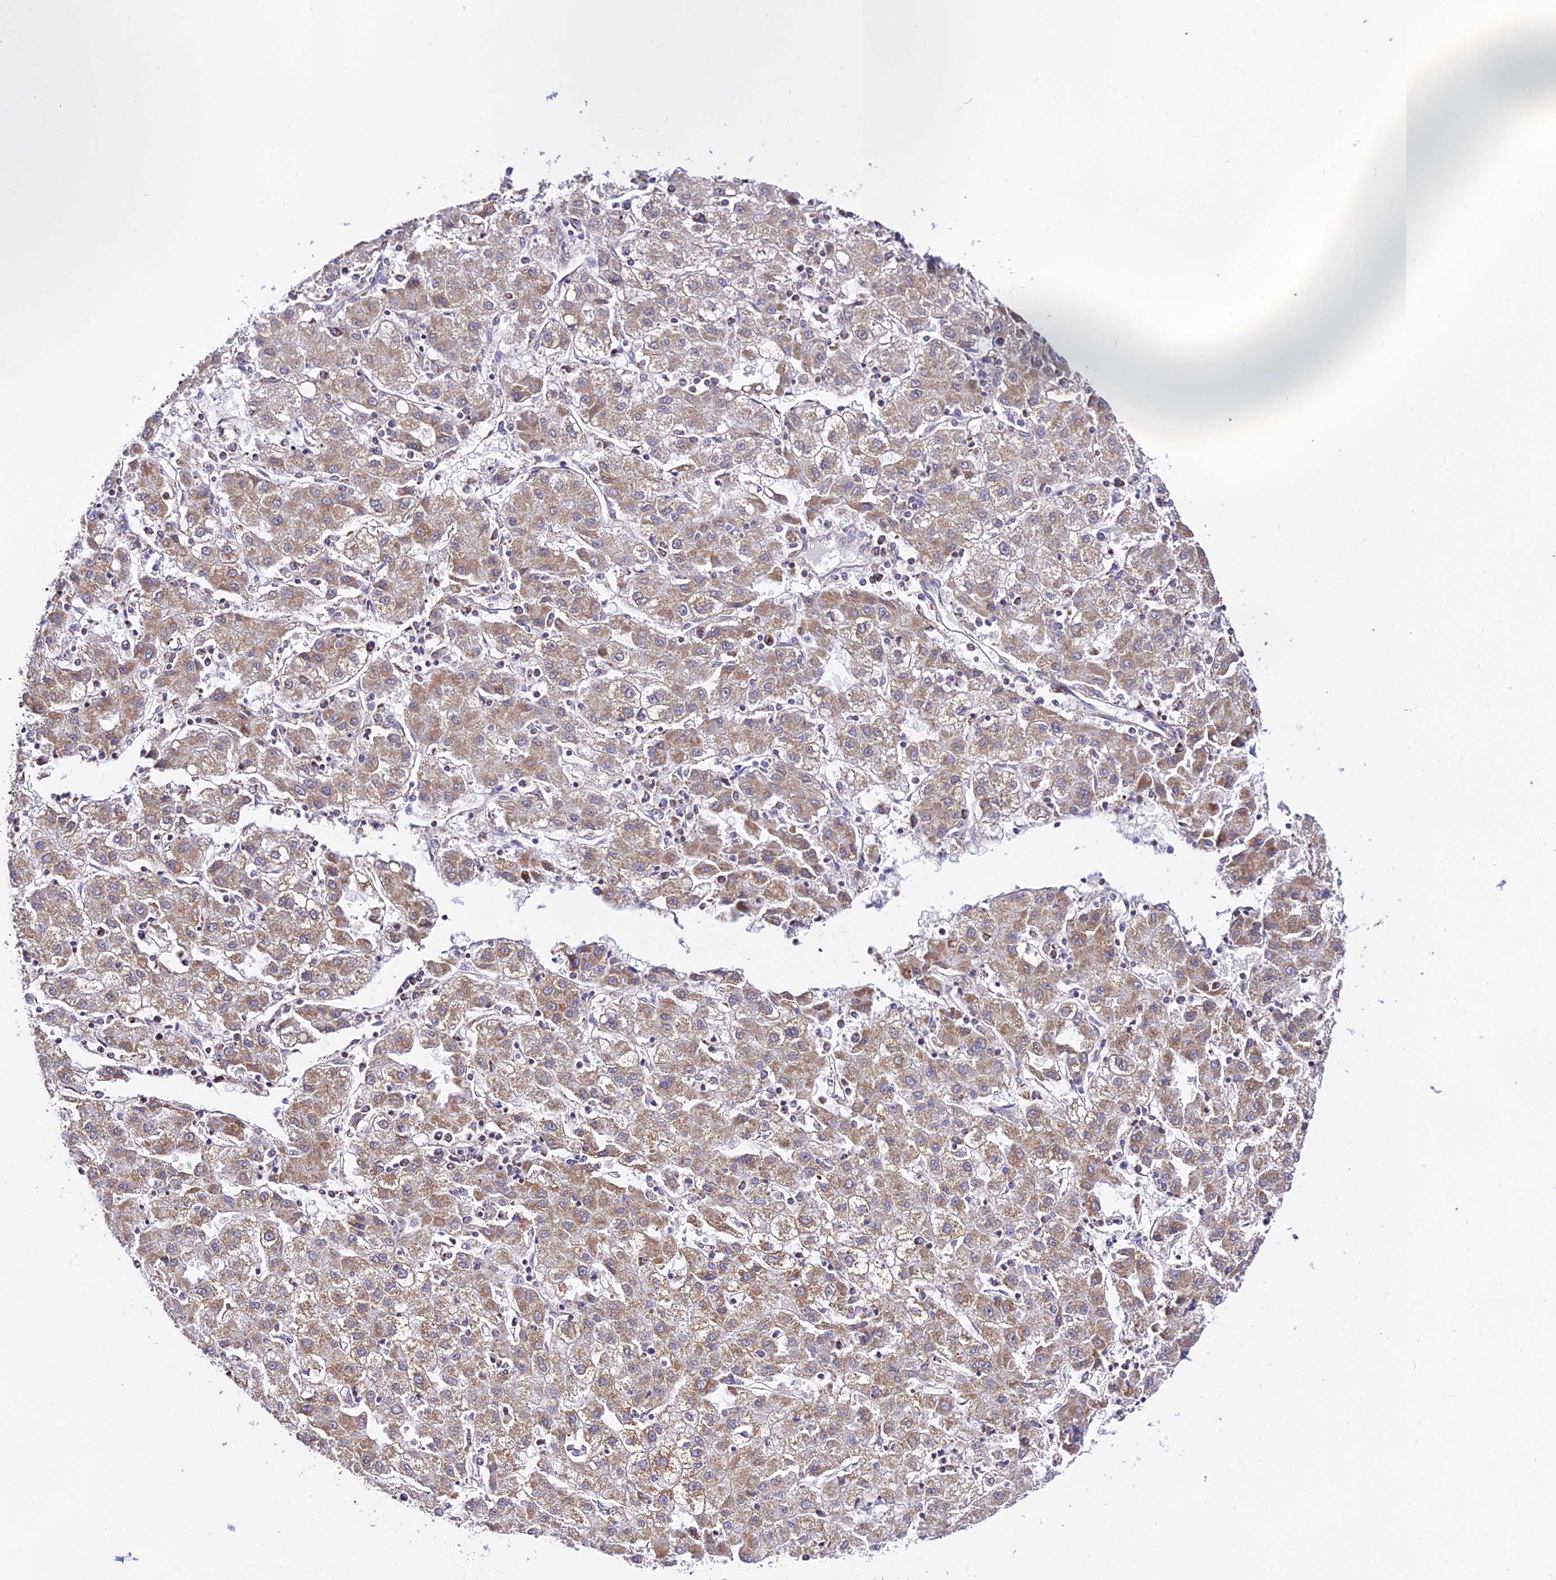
{"staining": {"intensity": "moderate", "quantity": "25%-75%", "location": "cytoplasmic/membranous"}, "tissue": "liver cancer", "cell_type": "Tumor cells", "image_type": "cancer", "snomed": [{"axis": "morphology", "description": "Carcinoma, Hepatocellular, NOS"}, {"axis": "topography", "description": "Liver"}], "caption": "Liver cancer was stained to show a protein in brown. There is medium levels of moderate cytoplasmic/membranous staining in approximately 25%-75% of tumor cells.", "gene": "ATP5PB", "patient": {"sex": "male", "age": 72}}